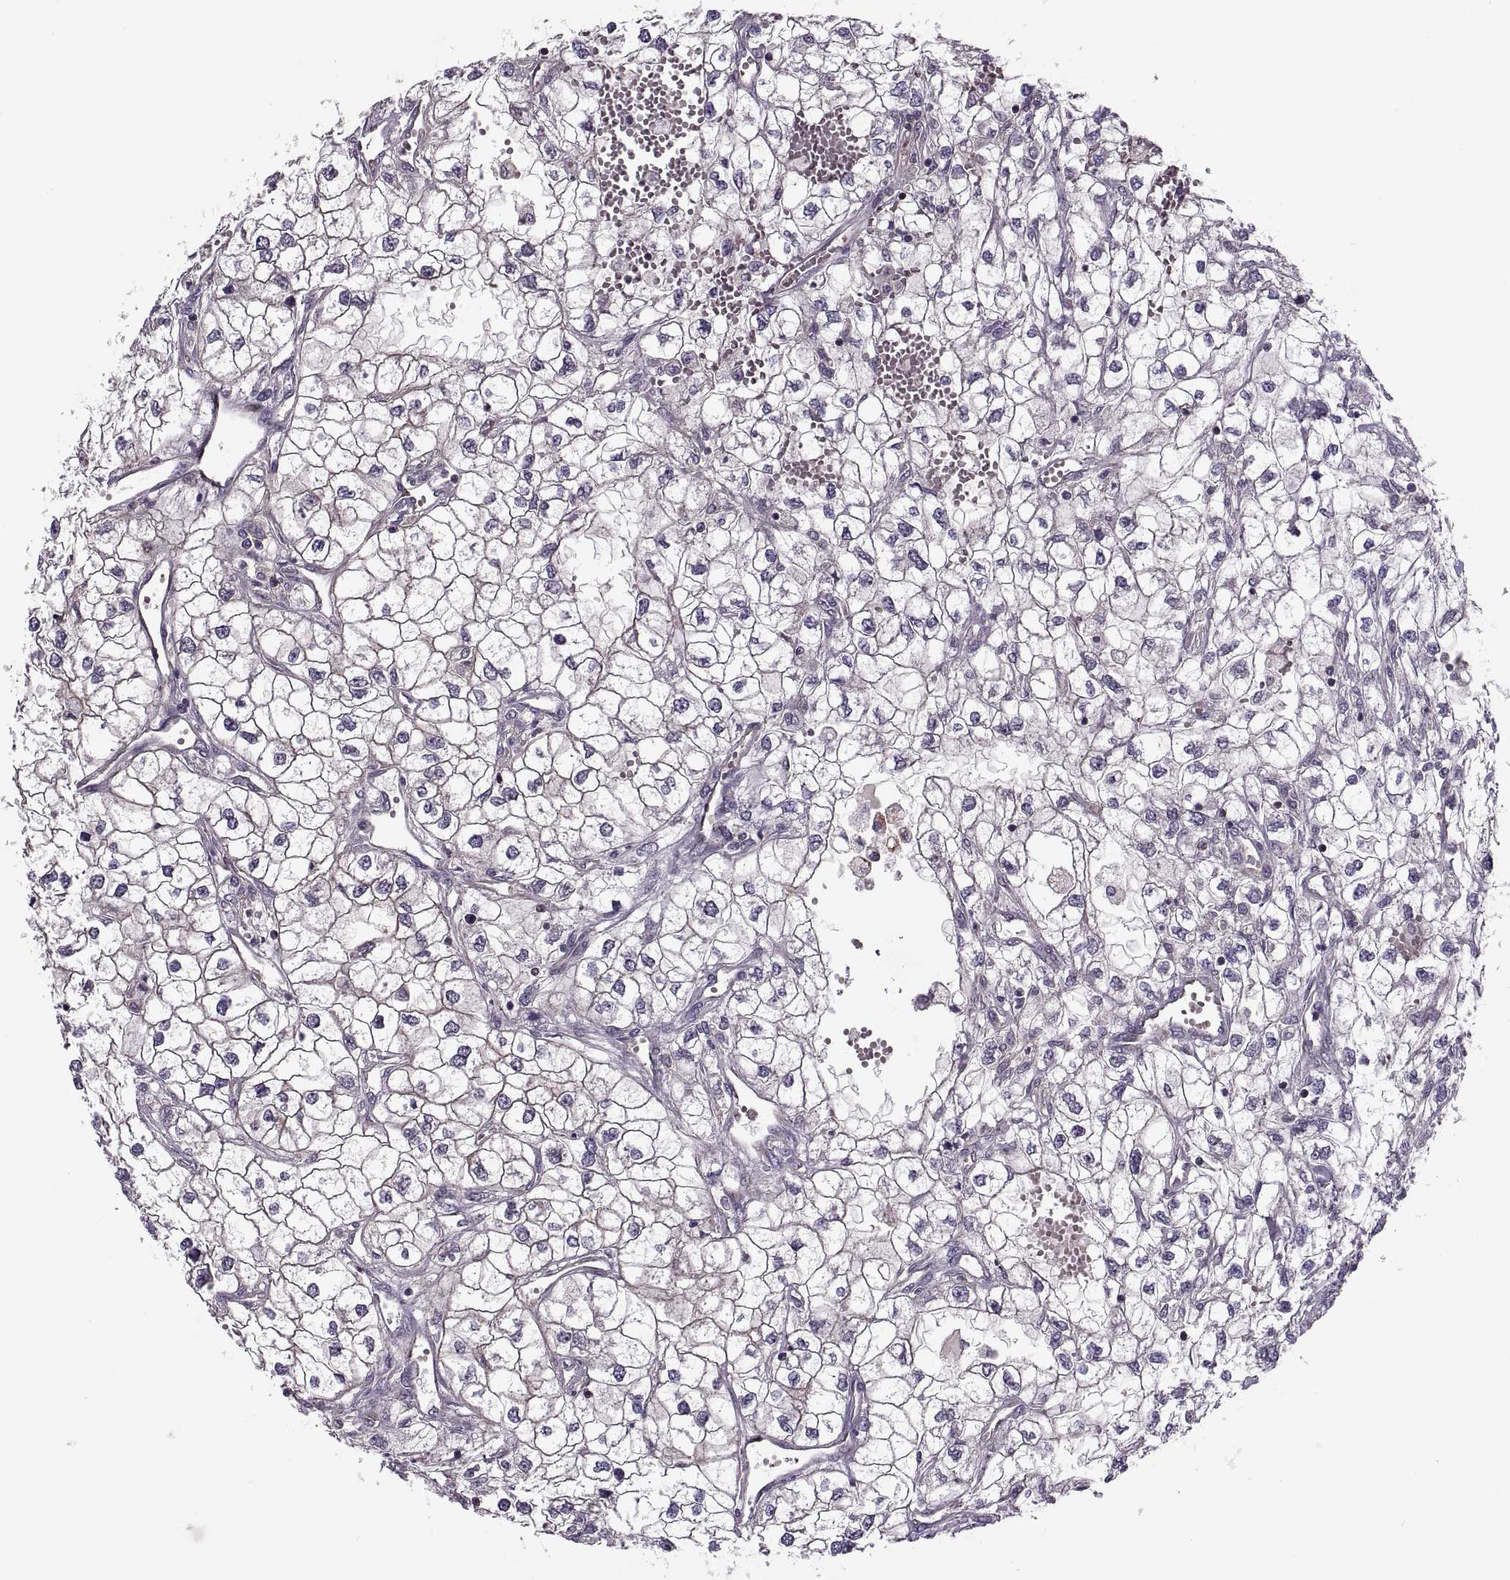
{"staining": {"intensity": "negative", "quantity": "none", "location": "none"}, "tissue": "renal cancer", "cell_type": "Tumor cells", "image_type": "cancer", "snomed": [{"axis": "morphology", "description": "Adenocarcinoma, NOS"}, {"axis": "topography", "description": "Kidney"}], "caption": "High power microscopy histopathology image of an IHC micrograph of adenocarcinoma (renal), revealing no significant staining in tumor cells.", "gene": "SLC2A3", "patient": {"sex": "male", "age": 59}}